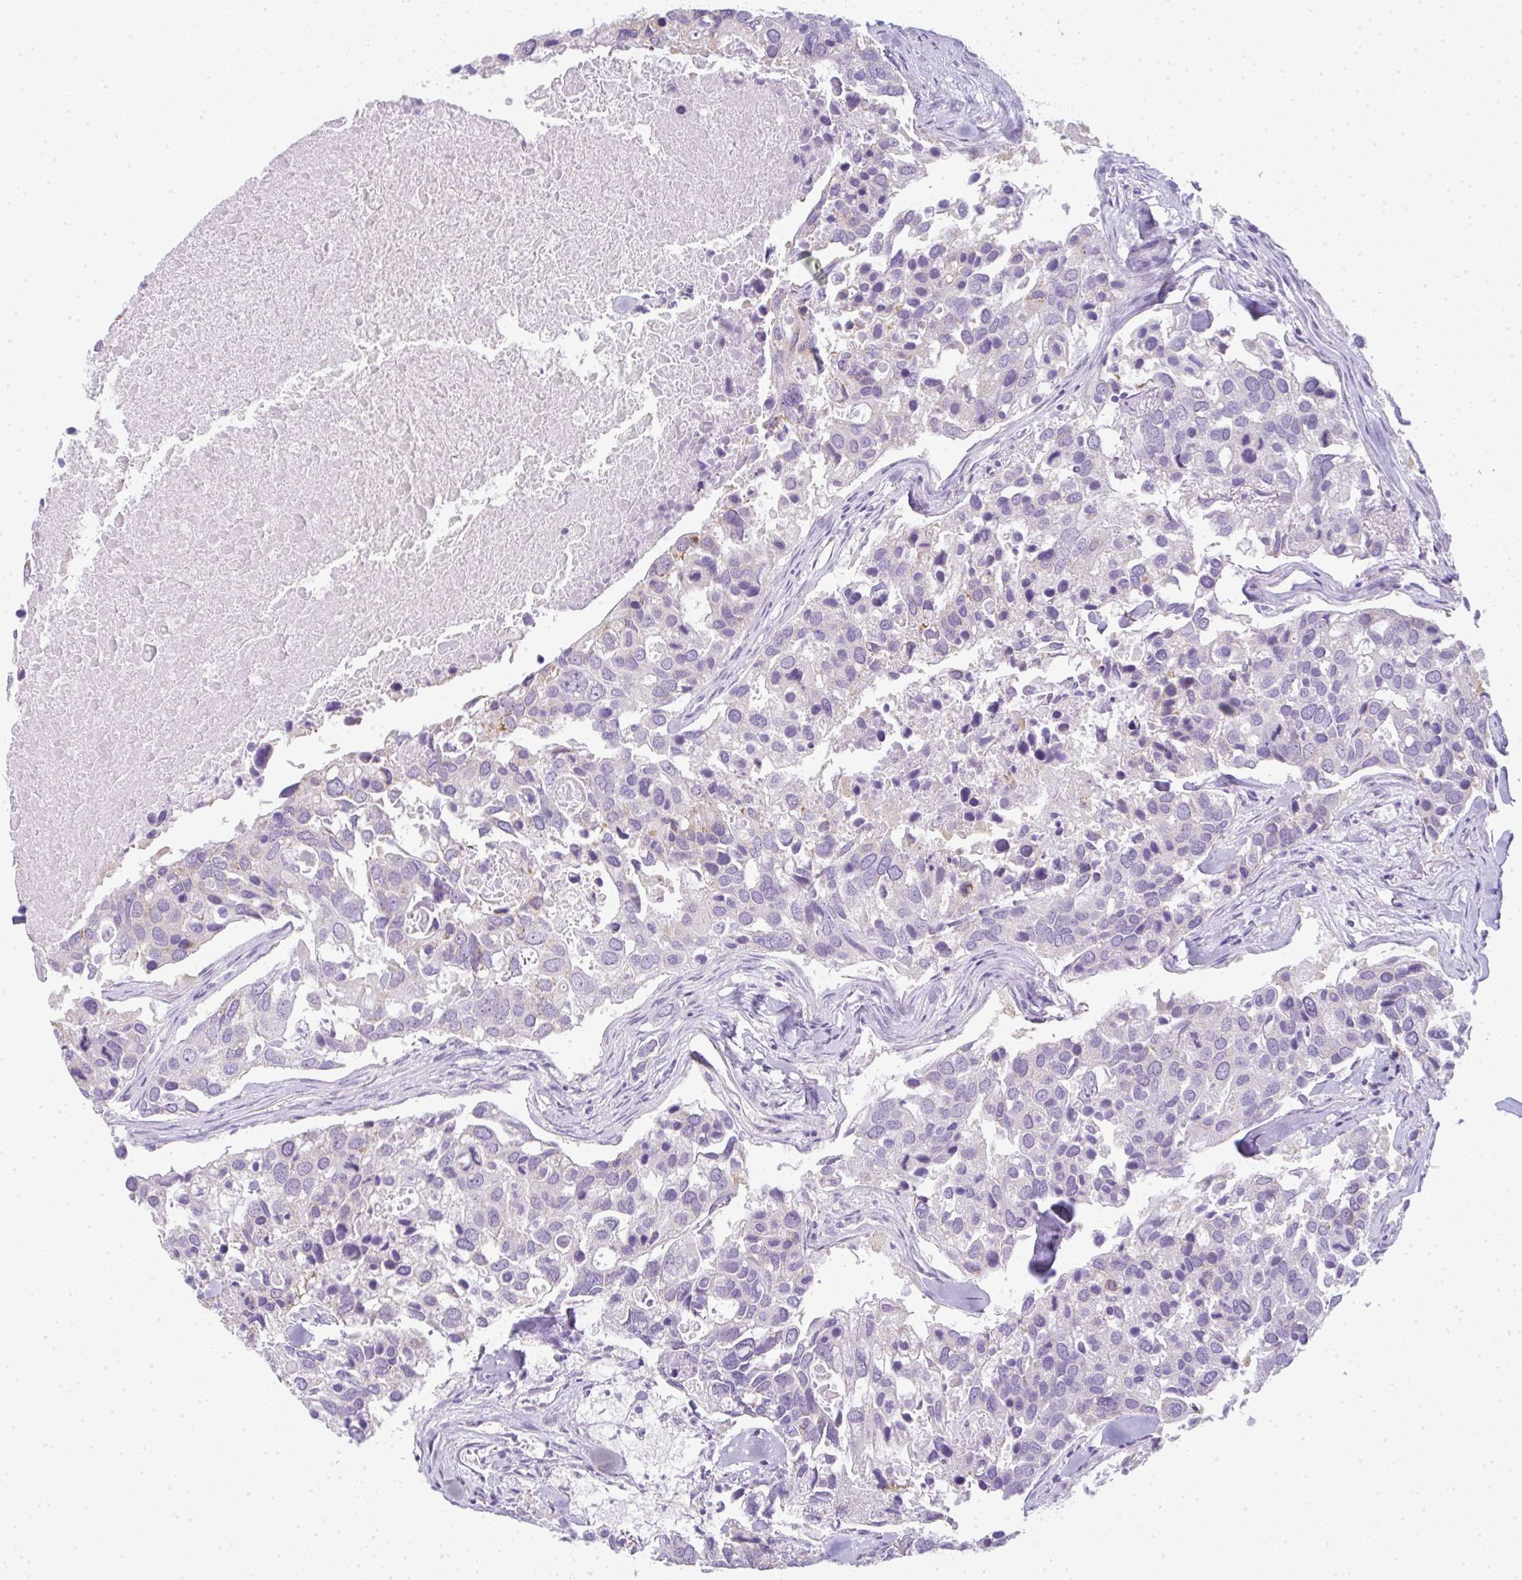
{"staining": {"intensity": "weak", "quantity": "<25%", "location": "cytoplasmic/membranous"}, "tissue": "breast cancer", "cell_type": "Tumor cells", "image_type": "cancer", "snomed": [{"axis": "morphology", "description": "Duct carcinoma"}, {"axis": "topography", "description": "Breast"}], "caption": "The micrograph displays no staining of tumor cells in breast invasive ductal carcinoma. (DAB (3,3'-diaminobenzidine) immunohistochemistry (IHC), high magnification).", "gene": "LPAR4", "patient": {"sex": "female", "age": 83}}